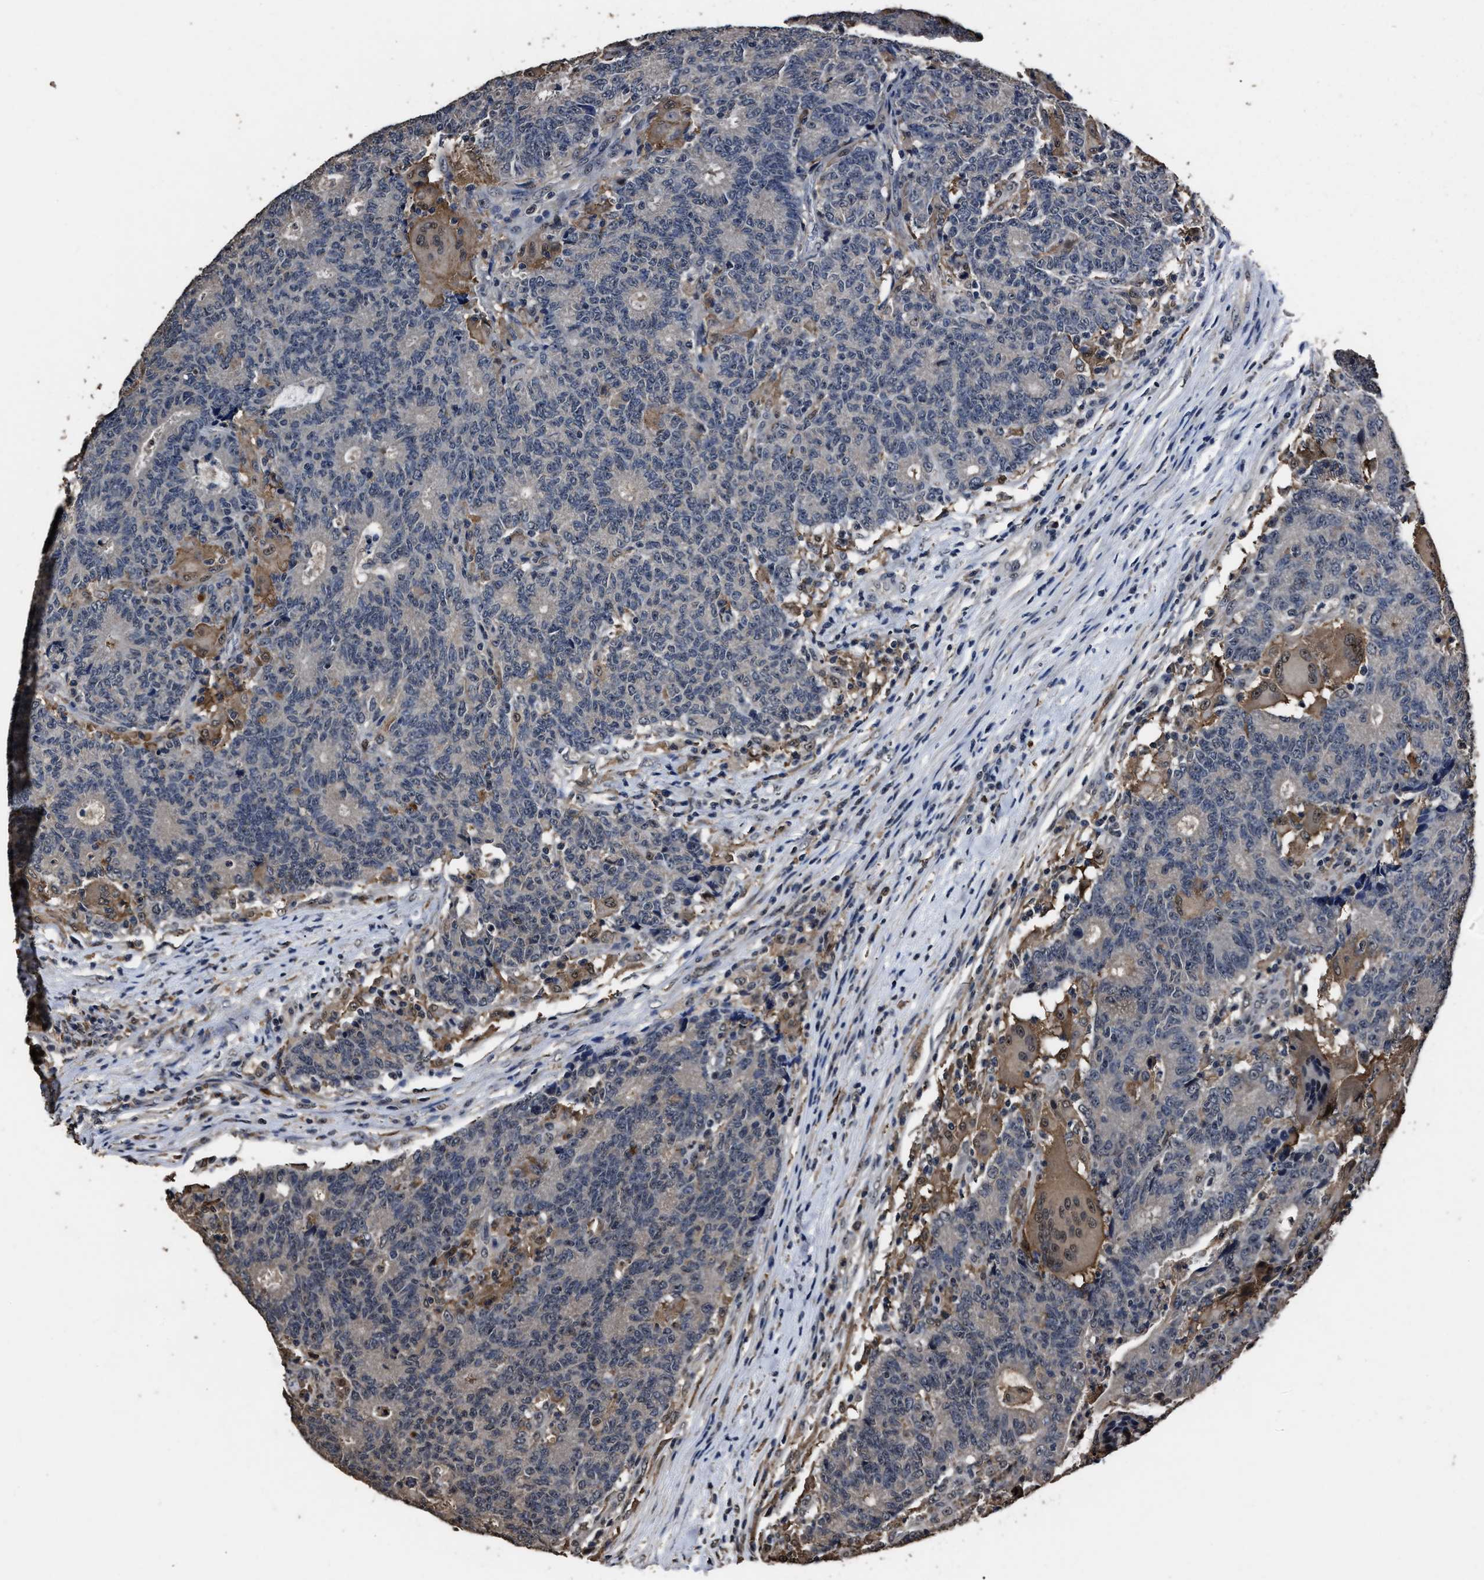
{"staining": {"intensity": "negative", "quantity": "none", "location": "none"}, "tissue": "colorectal cancer", "cell_type": "Tumor cells", "image_type": "cancer", "snomed": [{"axis": "morphology", "description": "Normal tissue, NOS"}, {"axis": "morphology", "description": "Adenocarcinoma, NOS"}, {"axis": "topography", "description": "Colon"}], "caption": "IHC image of neoplastic tissue: colorectal cancer stained with DAB reveals no significant protein expression in tumor cells. Brightfield microscopy of IHC stained with DAB (3,3'-diaminobenzidine) (brown) and hematoxylin (blue), captured at high magnification.", "gene": "RSBN1L", "patient": {"sex": "female", "age": 75}}